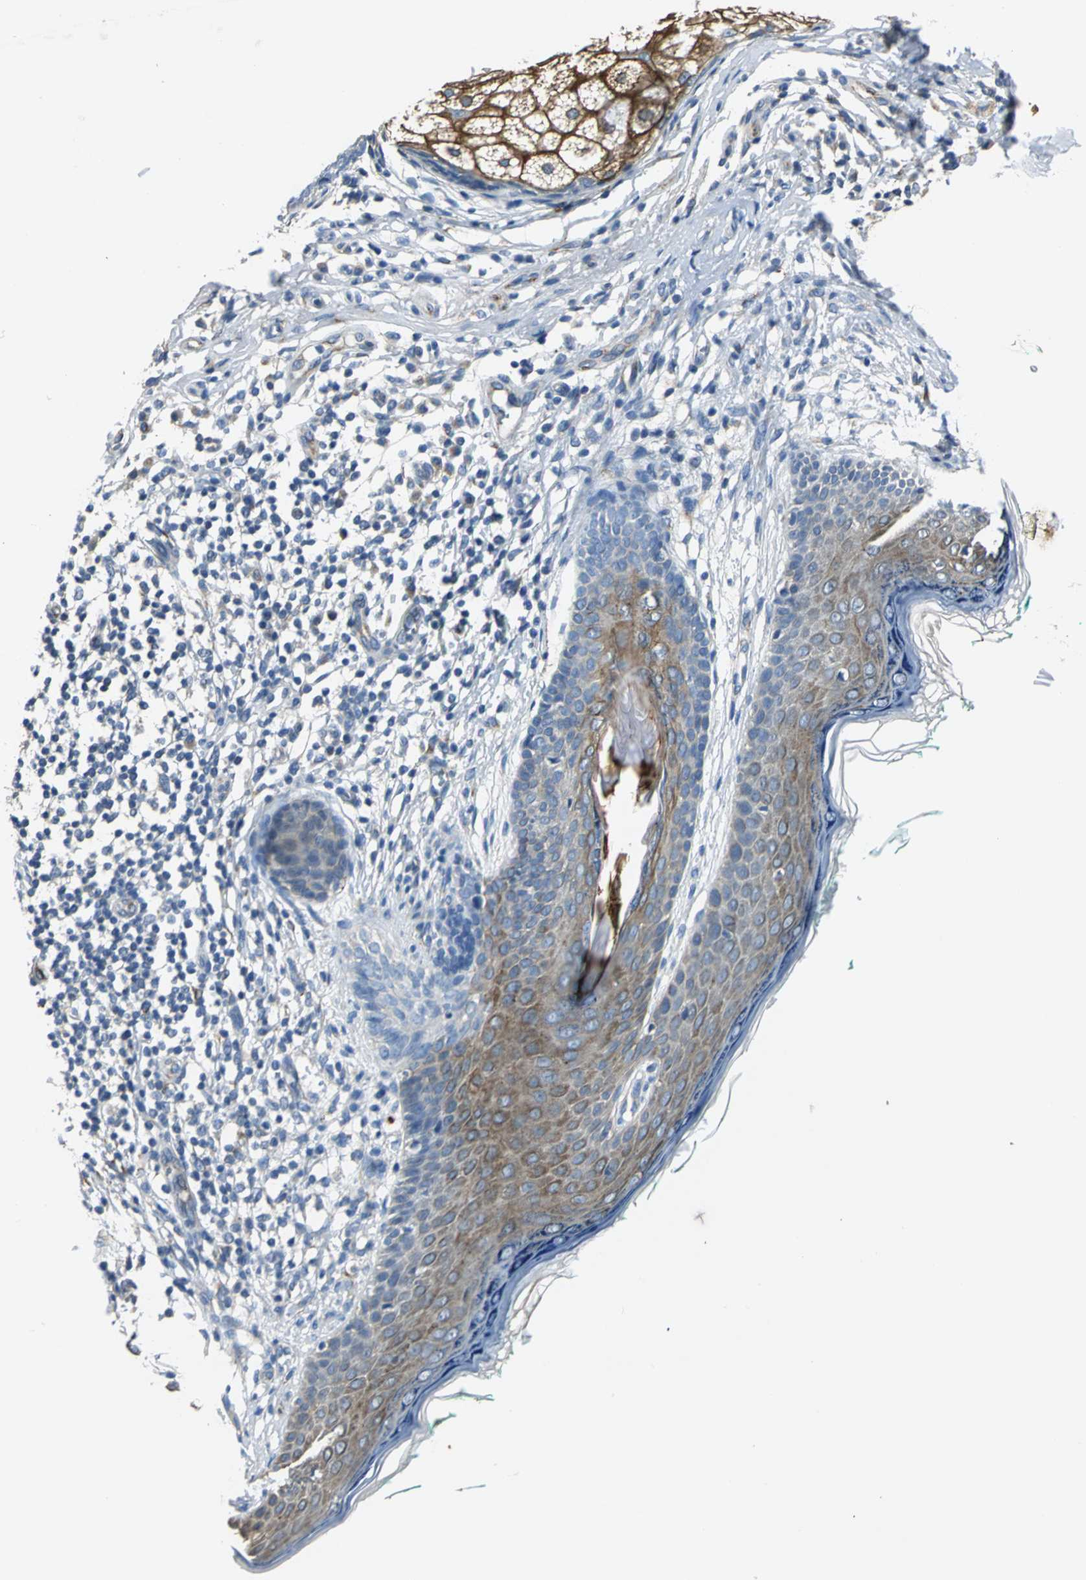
{"staining": {"intensity": "negative", "quantity": "none", "location": "none"}, "tissue": "skin cancer", "cell_type": "Tumor cells", "image_type": "cancer", "snomed": [{"axis": "morphology", "description": "Normal tissue, NOS"}, {"axis": "morphology", "description": "Basal cell carcinoma"}, {"axis": "topography", "description": "Skin"}], "caption": "The image exhibits no significant positivity in tumor cells of skin cancer (basal cell carcinoma). (Stains: DAB (3,3'-diaminobenzidine) IHC with hematoxylin counter stain, Microscopy: brightfield microscopy at high magnification).", "gene": "B3GNT2", "patient": {"sex": "male", "age": 76}}